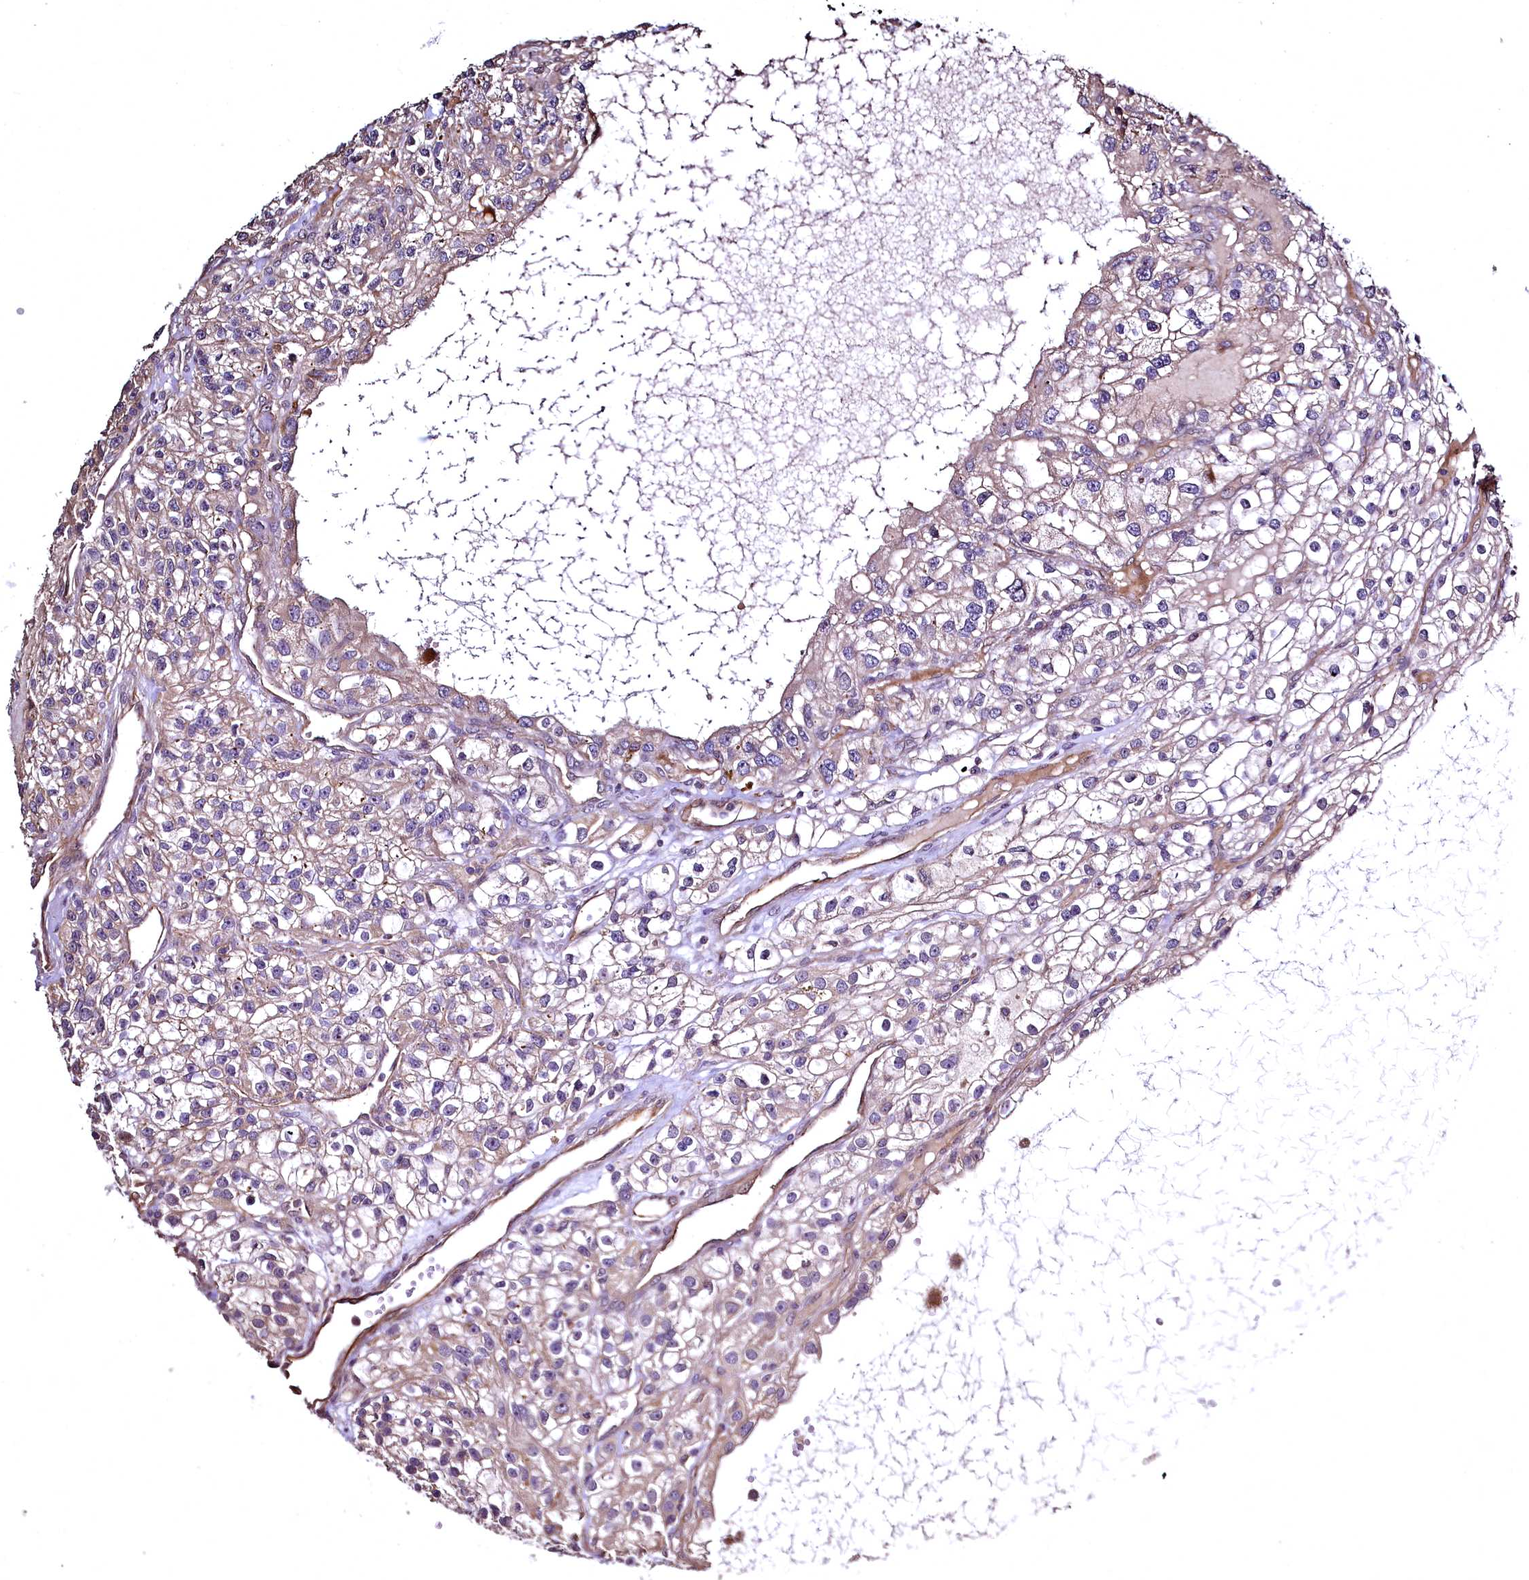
{"staining": {"intensity": "weak", "quantity": "25%-75%", "location": "cytoplasmic/membranous"}, "tissue": "renal cancer", "cell_type": "Tumor cells", "image_type": "cancer", "snomed": [{"axis": "morphology", "description": "Adenocarcinoma, NOS"}, {"axis": "topography", "description": "Kidney"}], "caption": "Adenocarcinoma (renal) stained with immunohistochemistry (IHC) shows weak cytoplasmic/membranous staining in approximately 25%-75% of tumor cells. (DAB (3,3'-diaminobenzidine) IHC, brown staining for protein, blue staining for nuclei).", "gene": "TBCEL", "patient": {"sex": "female", "age": 57}}